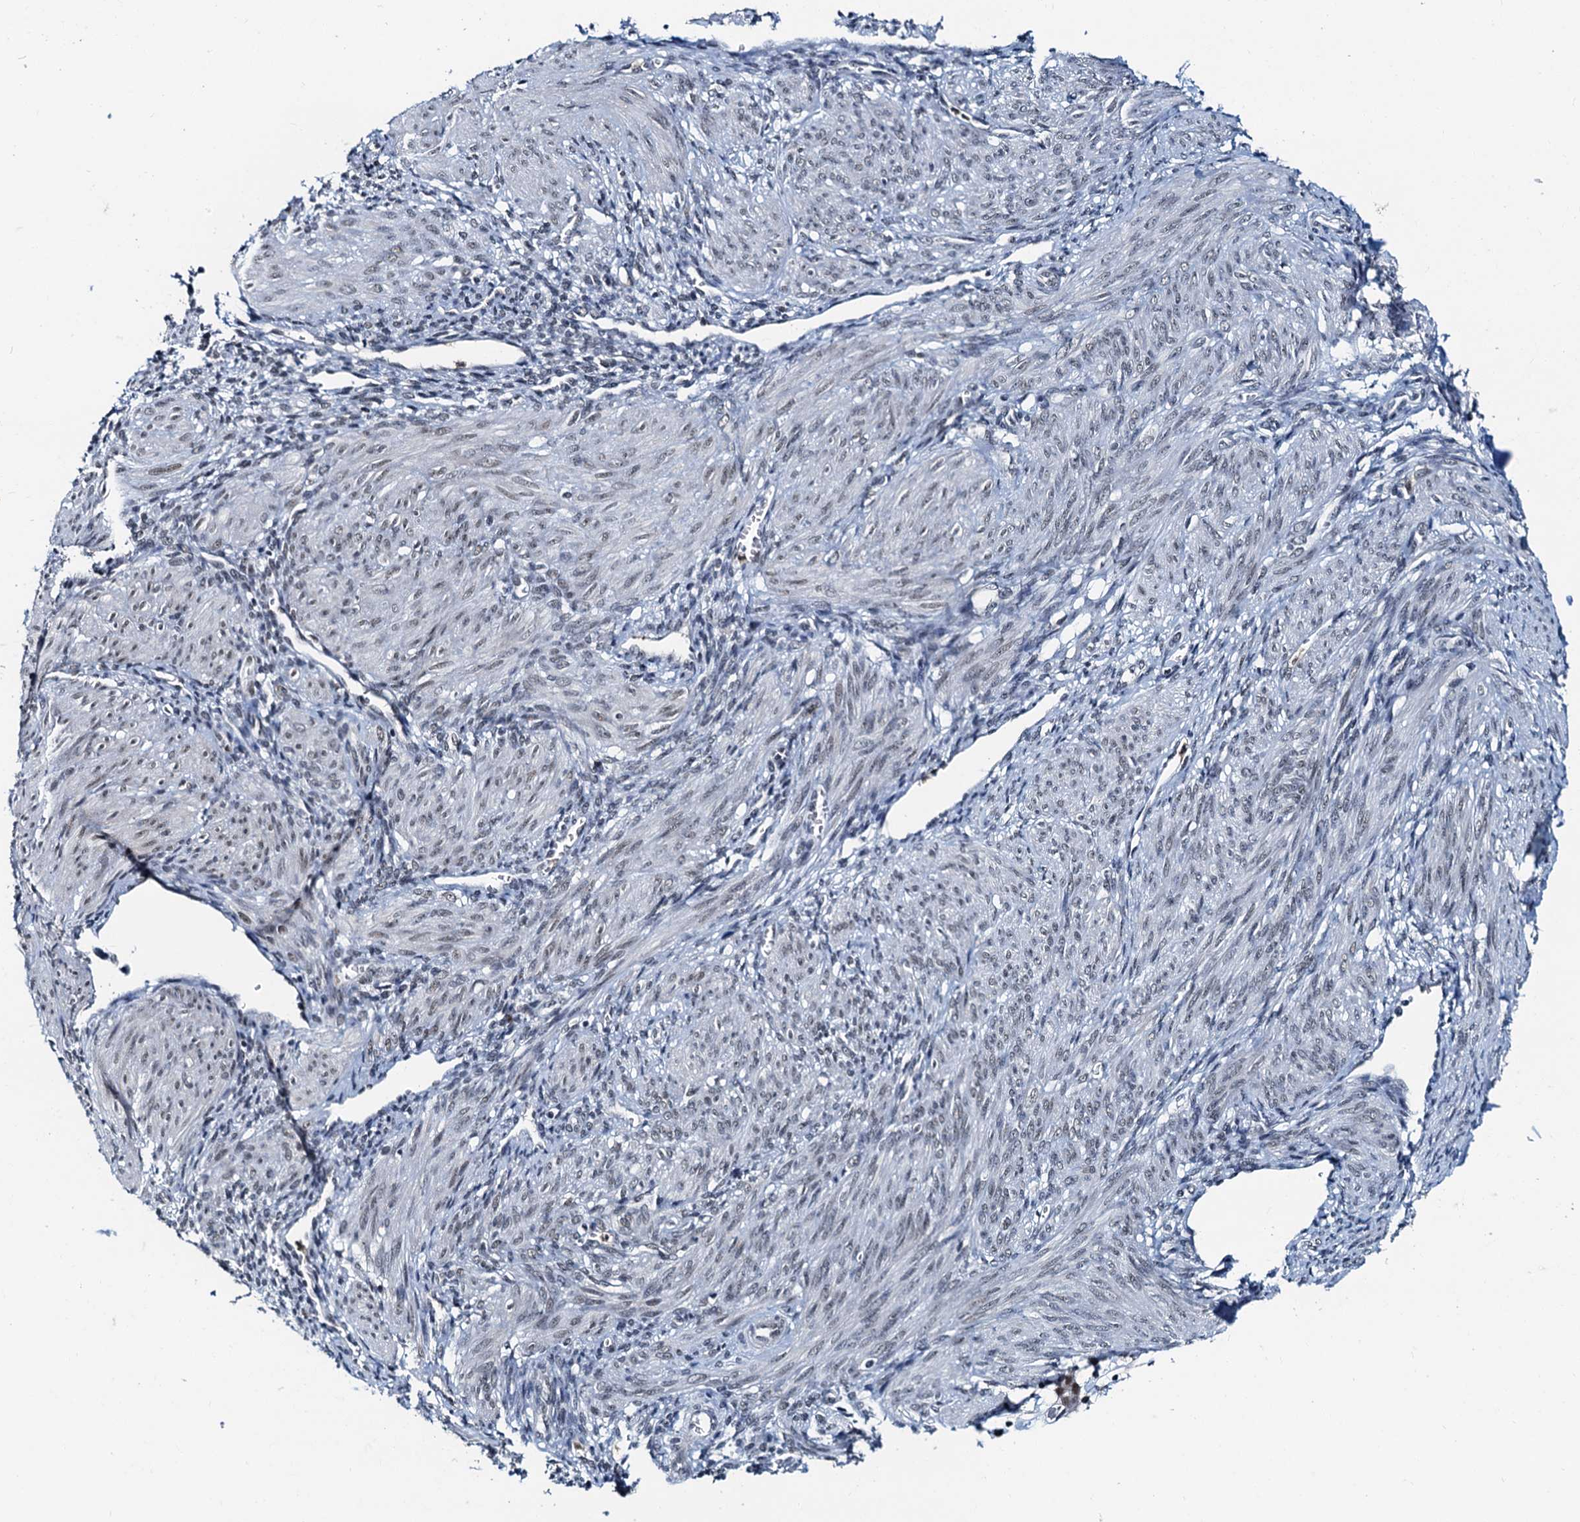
{"staining": {"intensity": "weak", "quantity": "25%-75%", "location": "nuclear"}, "tissue": "smooth muscle", "cell_type": "Smooth muscle cells", "image_type": "normal", "snomed": [{"axis": "morphology", "description": "Normal tissue, NOS"}, {"axis": "topography", "description": "Smooth muscle"}], "caption": "Weak nuclear expression for a protein is present in about 25%-75% of smooth muscle cells of normal smooth muscle using immunohistochemistry.", "gene": "SNRPD1", "patient": {"sex": "female", "age": 39}}